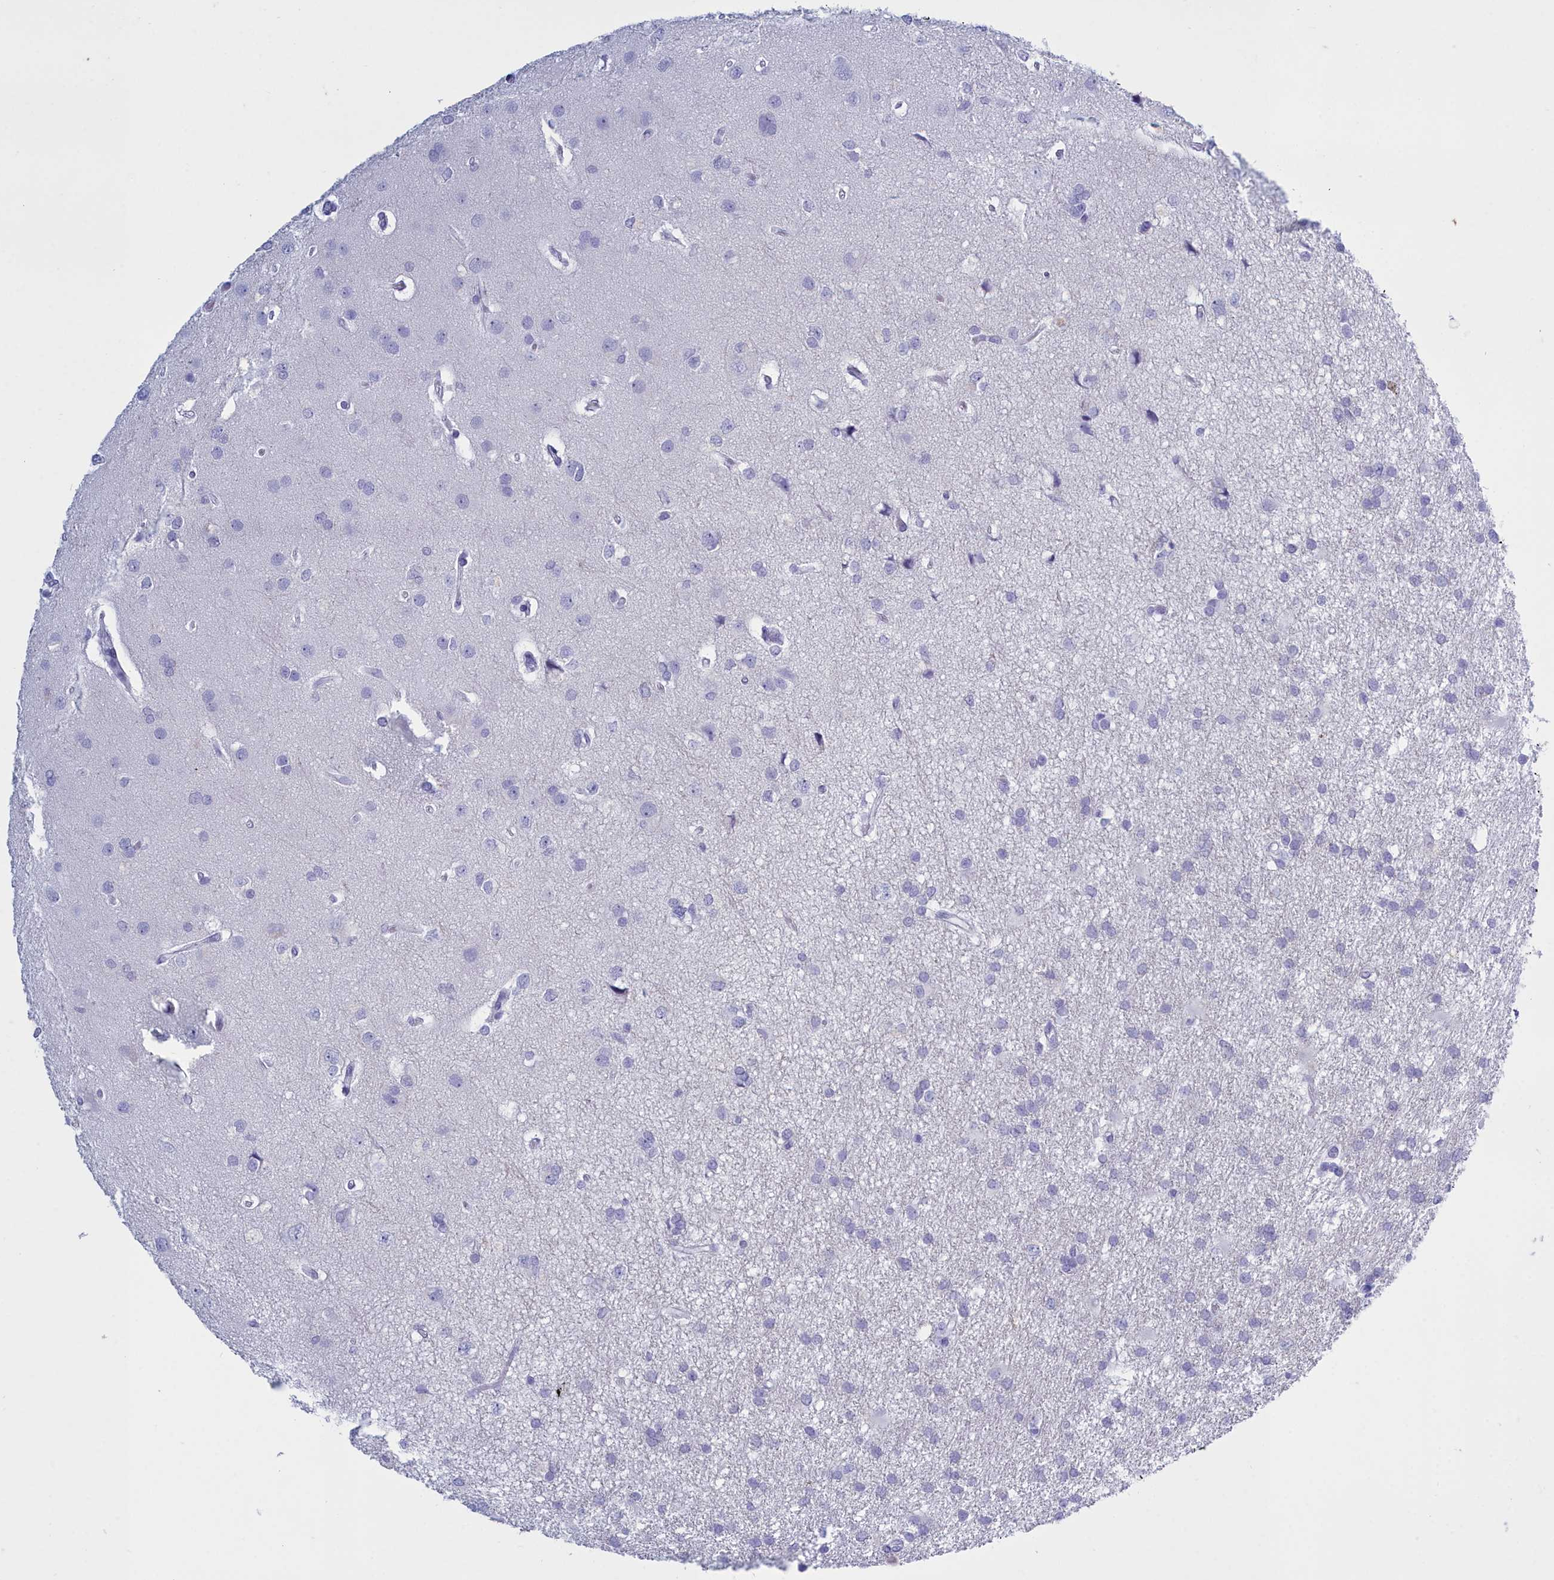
{"staining": {"intensity": "negative", "quantity": "none", "location": "none"}, "tissue": "glioma", "cell_type": "Tumor cells", "image_type": "cancer", "snomed": [{"axis": "morphology", "description": "Glioma, malignant, High grade"}, {"axis": "topography", "description": "Brain"}], "caption": "Tumor cells show no significant protein expression in glioma.", "gene": "TMEM97", "patient": {"sex": "male", "age": 77}}